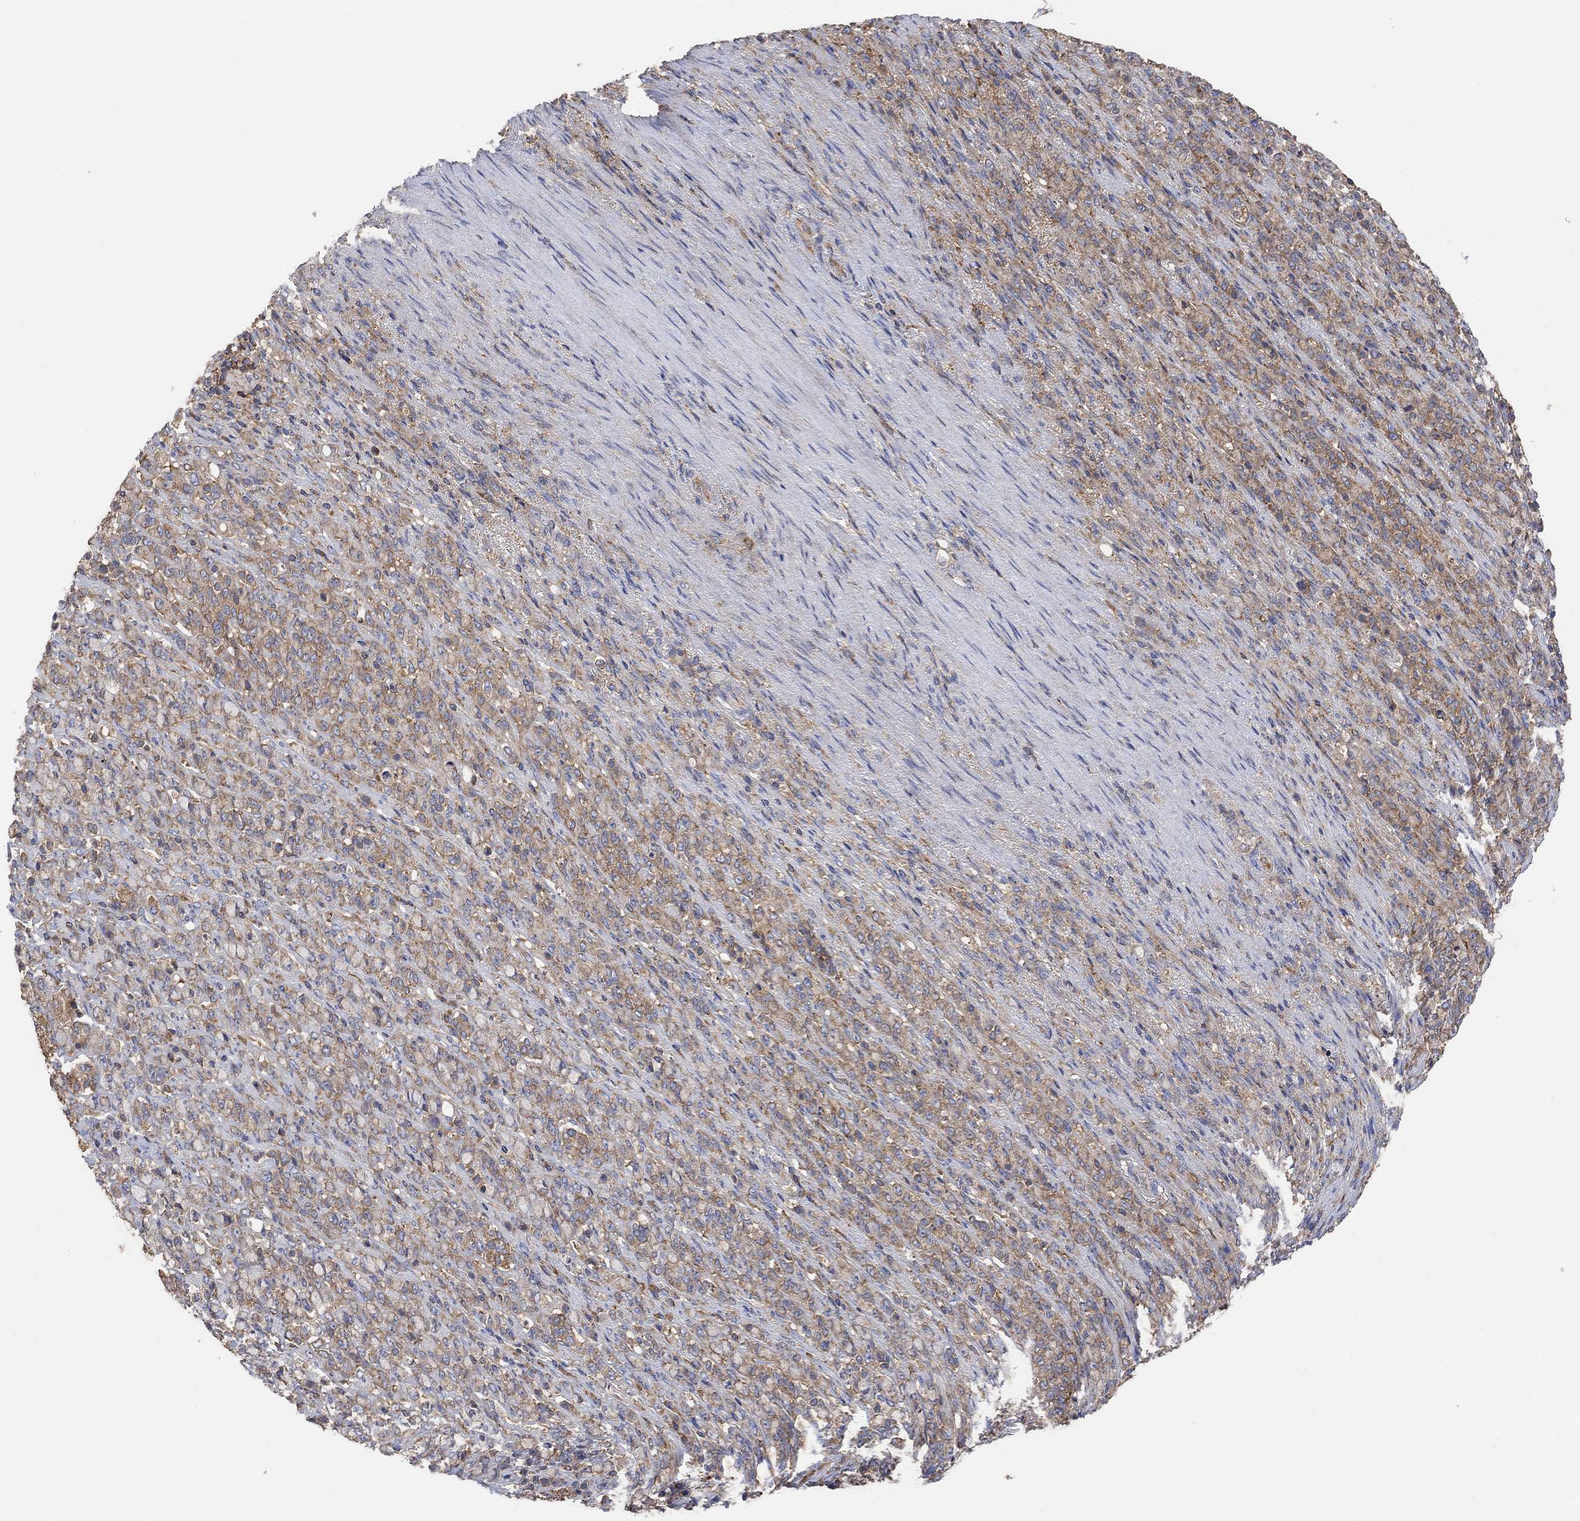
{"staining": {"intensity": "weak", "quantity": "25%-75%", "location": "cytoplasmic/membranous"}, "tissue": "stomach cancer", "cell_type": "Tumor cells", "image_type": "cancer", "snomed": [{"axis": "morphology", "description": "Normal tissue, NOS"}, {"axis": "morphology", "description": "Adenocarcinoma, NOS"}, {"axis": "topography", "description": "Stomach"}], "caption": "High-power microscopy captured an immunohistochemistry (IHC) histopathology image of stomach cancer (adenocarcinoma), revealing weak cytoplasmic/membranous expression in approximately 25%-75% of tumor cells.", "gene": "BLOC1S3", "patient": {"sex": "female", "age": 79}}